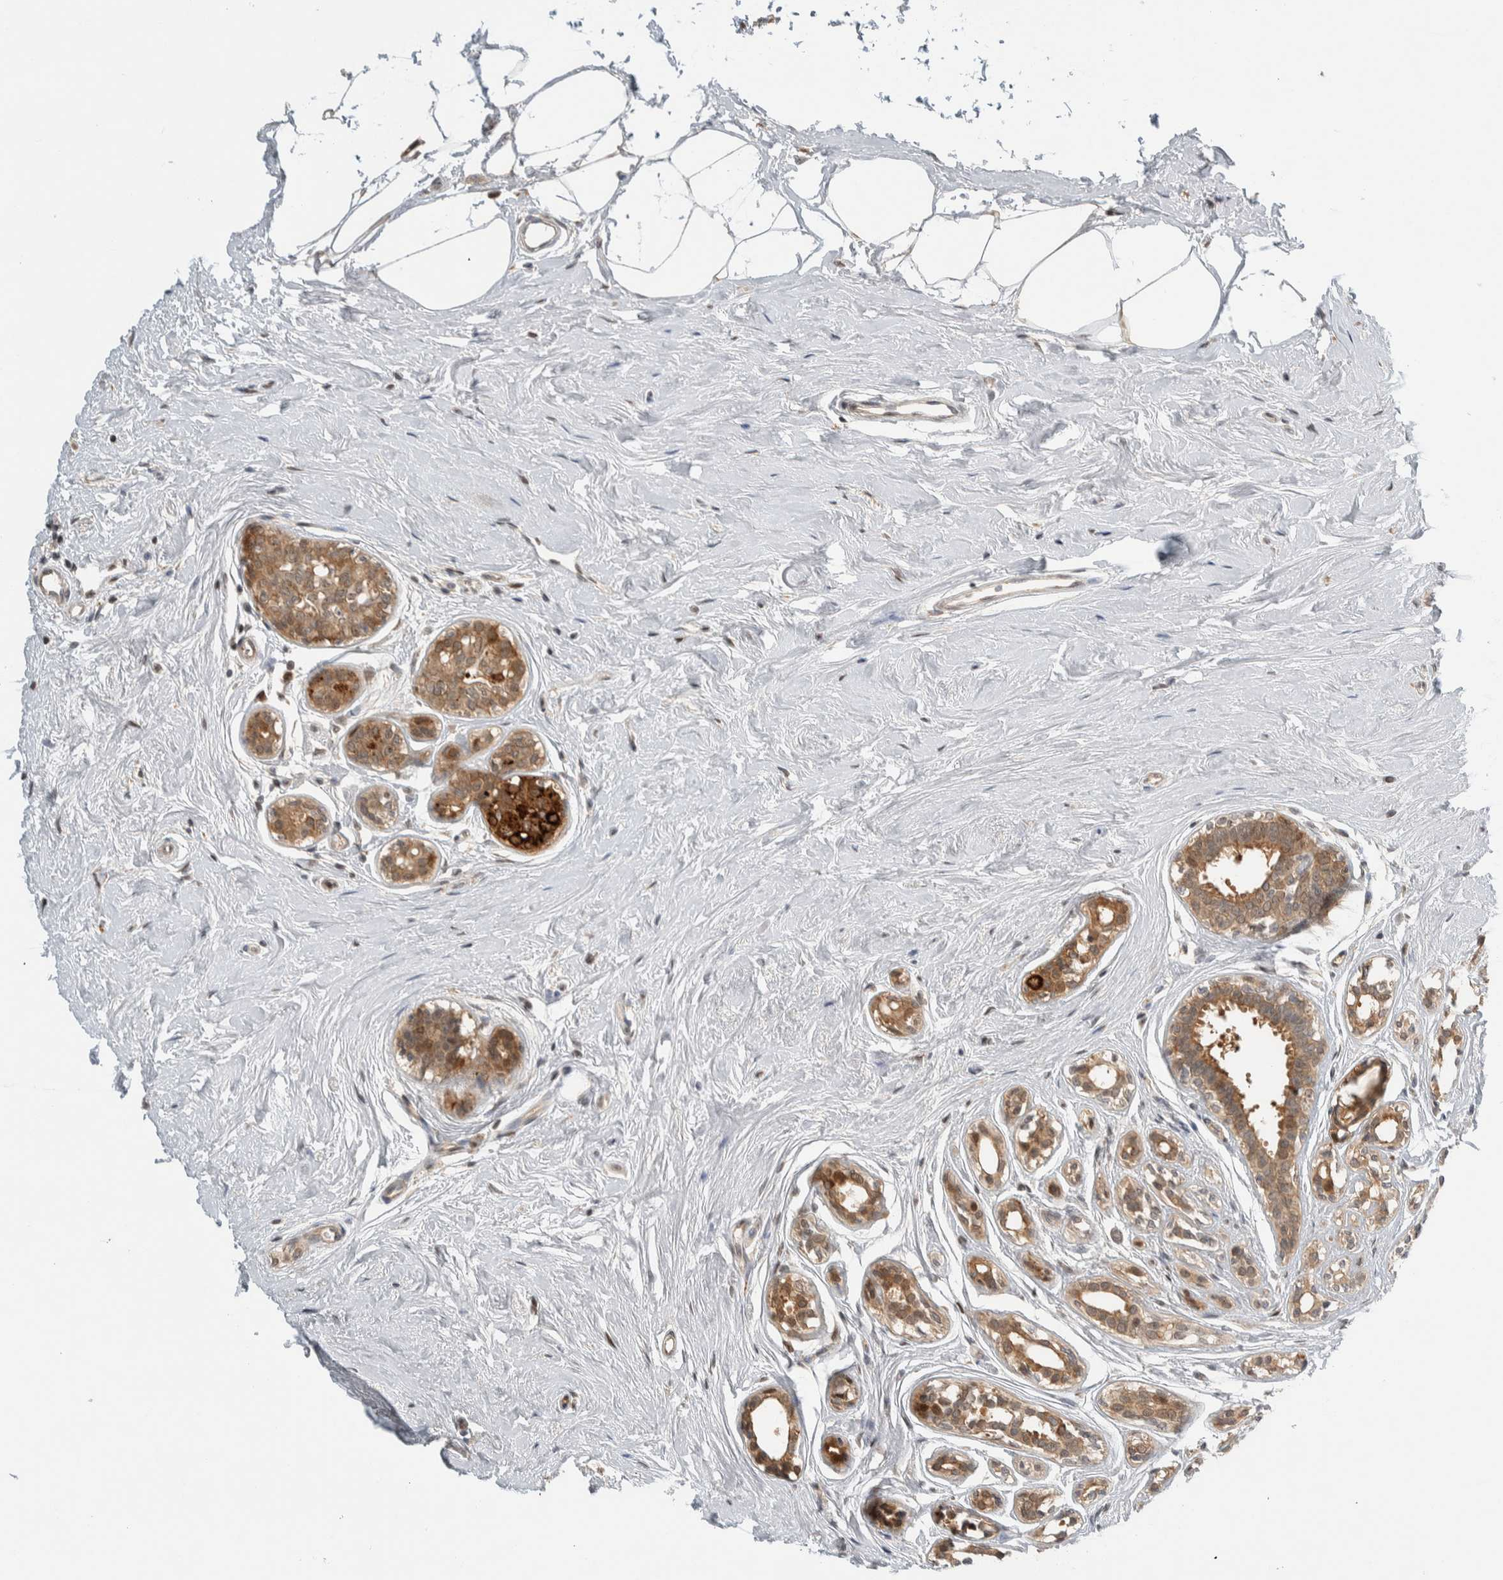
{"staining": {"intensity": "moderate", "quantity": ">75%", "location": "cytoplasmic/membranous"}, "tissue": "breast cancer", "cell_type": "Tumor cells", "image_type": "cancer", "snomed": [{"axis": "morphology", "description": "Duct carcinoma"}, {"axis": "topography", "description": "Breast"}], "caption": "Protein staining exhibits moderate cytoplasmic/membranous staining in about >75% of tumor cells in breast cancer (infiltrating ductal carcinoma).", "gene": "NCR3LG1", "patient": {"sex": "female", "age": 55}}